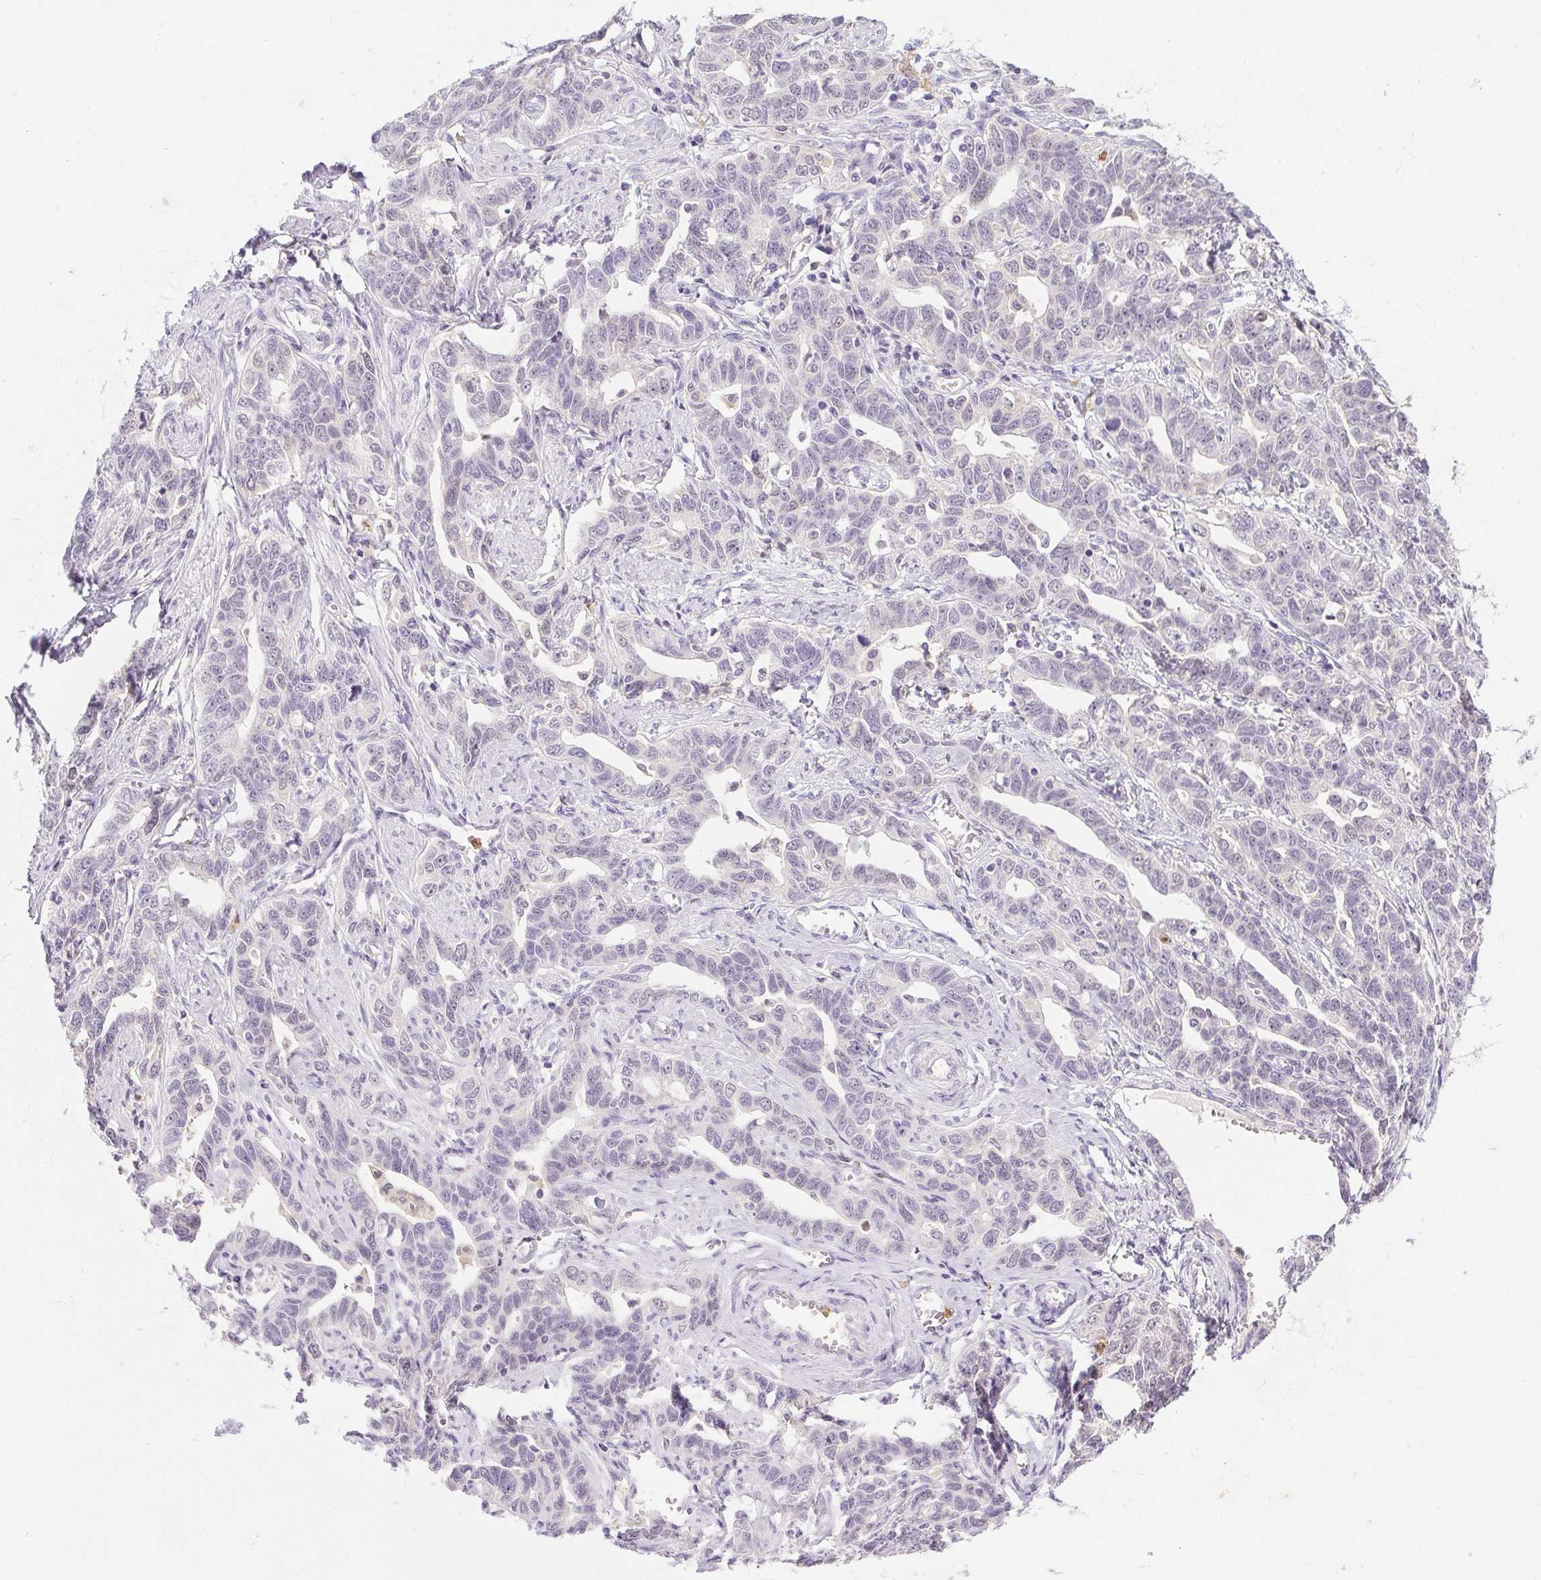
{"staining": {"intensity": "negative", "quantity": "none", "location": "none"}, "tissue": "ovarian cancer", "cell_type": "Tumor cells", "image_type": "cancer", "snomed": [{"axis": "morphology", "description": "Cystadenocarcinoma, serous, NOS"}, {"axis": "topography", "description": "Ovary"}], "caption": "Tumor cells are negative for brown protein staining in ovarian cancer. (IHC, brightfield microscopy, high magnification).", "gene": "DNAJC5G", "patient": {"sex": "female", "age": 69}}